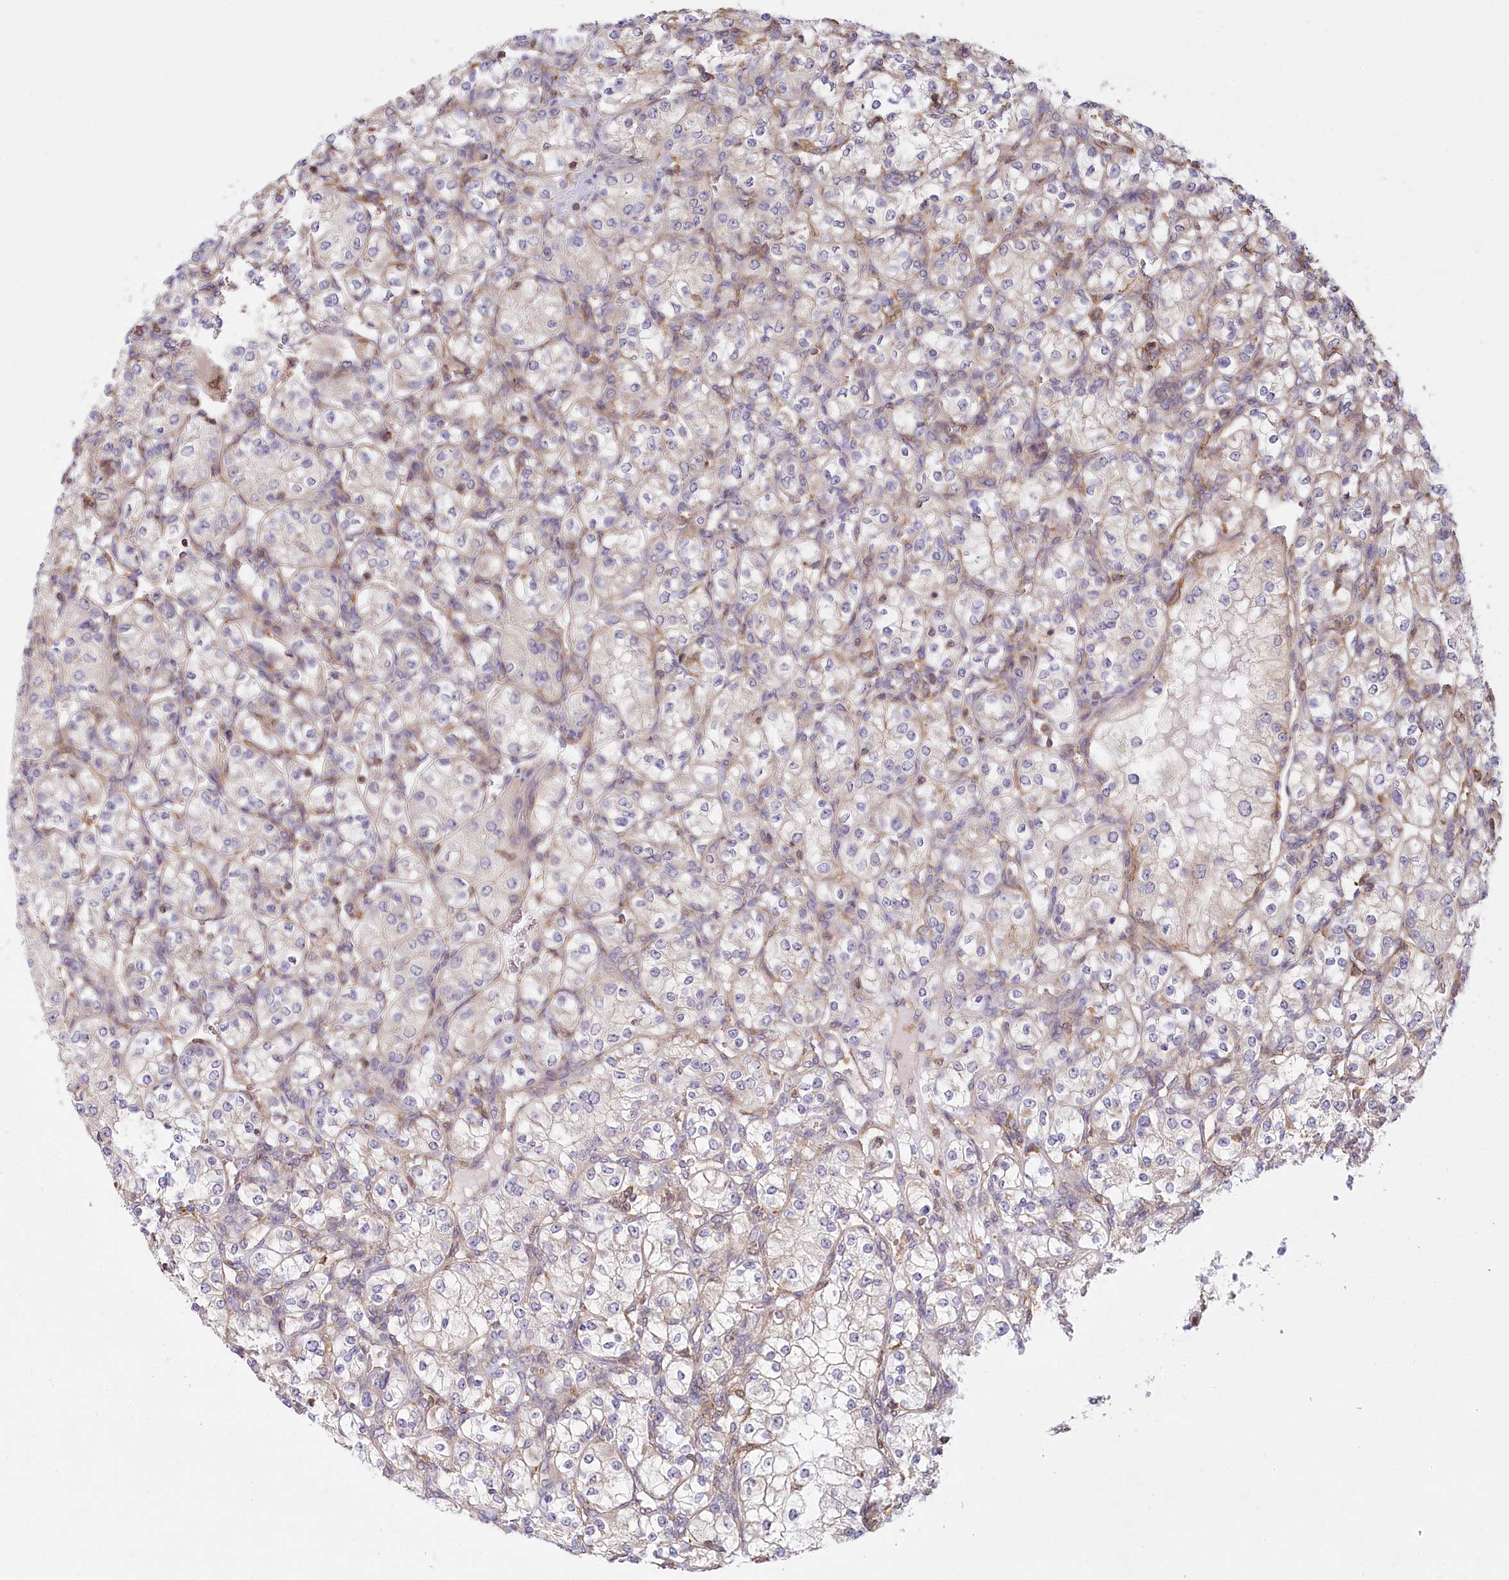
{"staining": {"intensity": "weak", "quantity": "<25%", "location": "cytoplasmic/membranous"}, "tissue": "renal cancer", "cell_type": "Tumor cells", "image_type": "cancer", "snomed": [{"axis": "morphology", "description": "Adenocarcinoma, NOS"}, {"axis": "topography", "description": "Kidney"}], "caption": "The micrograph exhibits no significant positivity in tumor cells of adenocarcinoma (renal). (DAB IHC, high magnification).", "gene": "UMPS", "patient": {"sex": "male", "age": 77}}